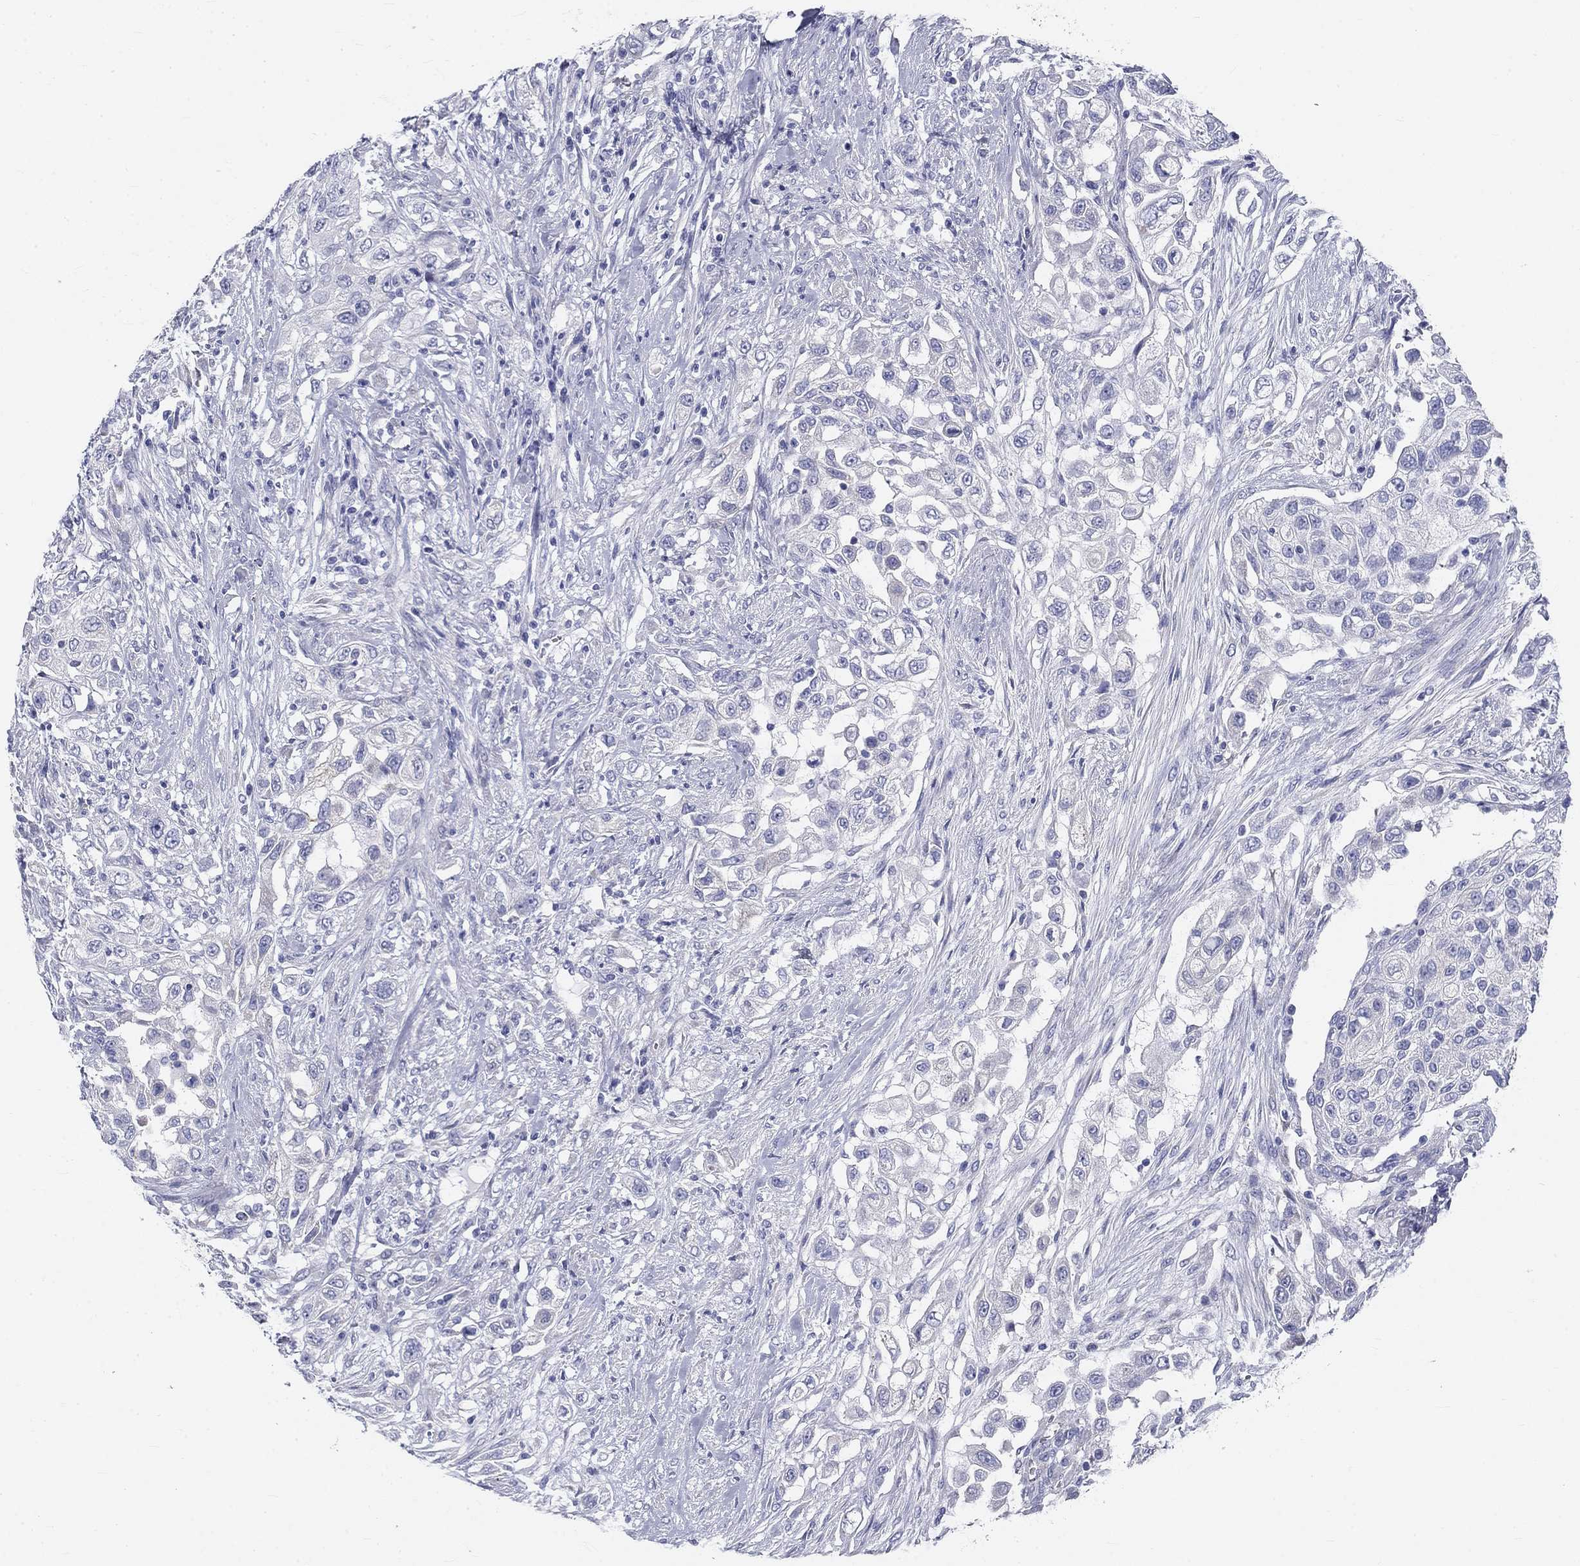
{"staining": {"intensity": "negative", "quantity": "none", "location": "none"}, "tissue": "urothelial cancer", "cell_type": "Tumor cells", "image_type": "cancer", "snomed": [{"axis": "morphology", "description": "Urothelial carcinoma, High grade"}, {"axis": "topography", "description": "Urinary bladder"}], "caption": "A micrograph of human urothelial cancer is negative for staining in tumor cells.", "gene": "GALNTL5", "patient": {"sex": "female", "age": 56}}